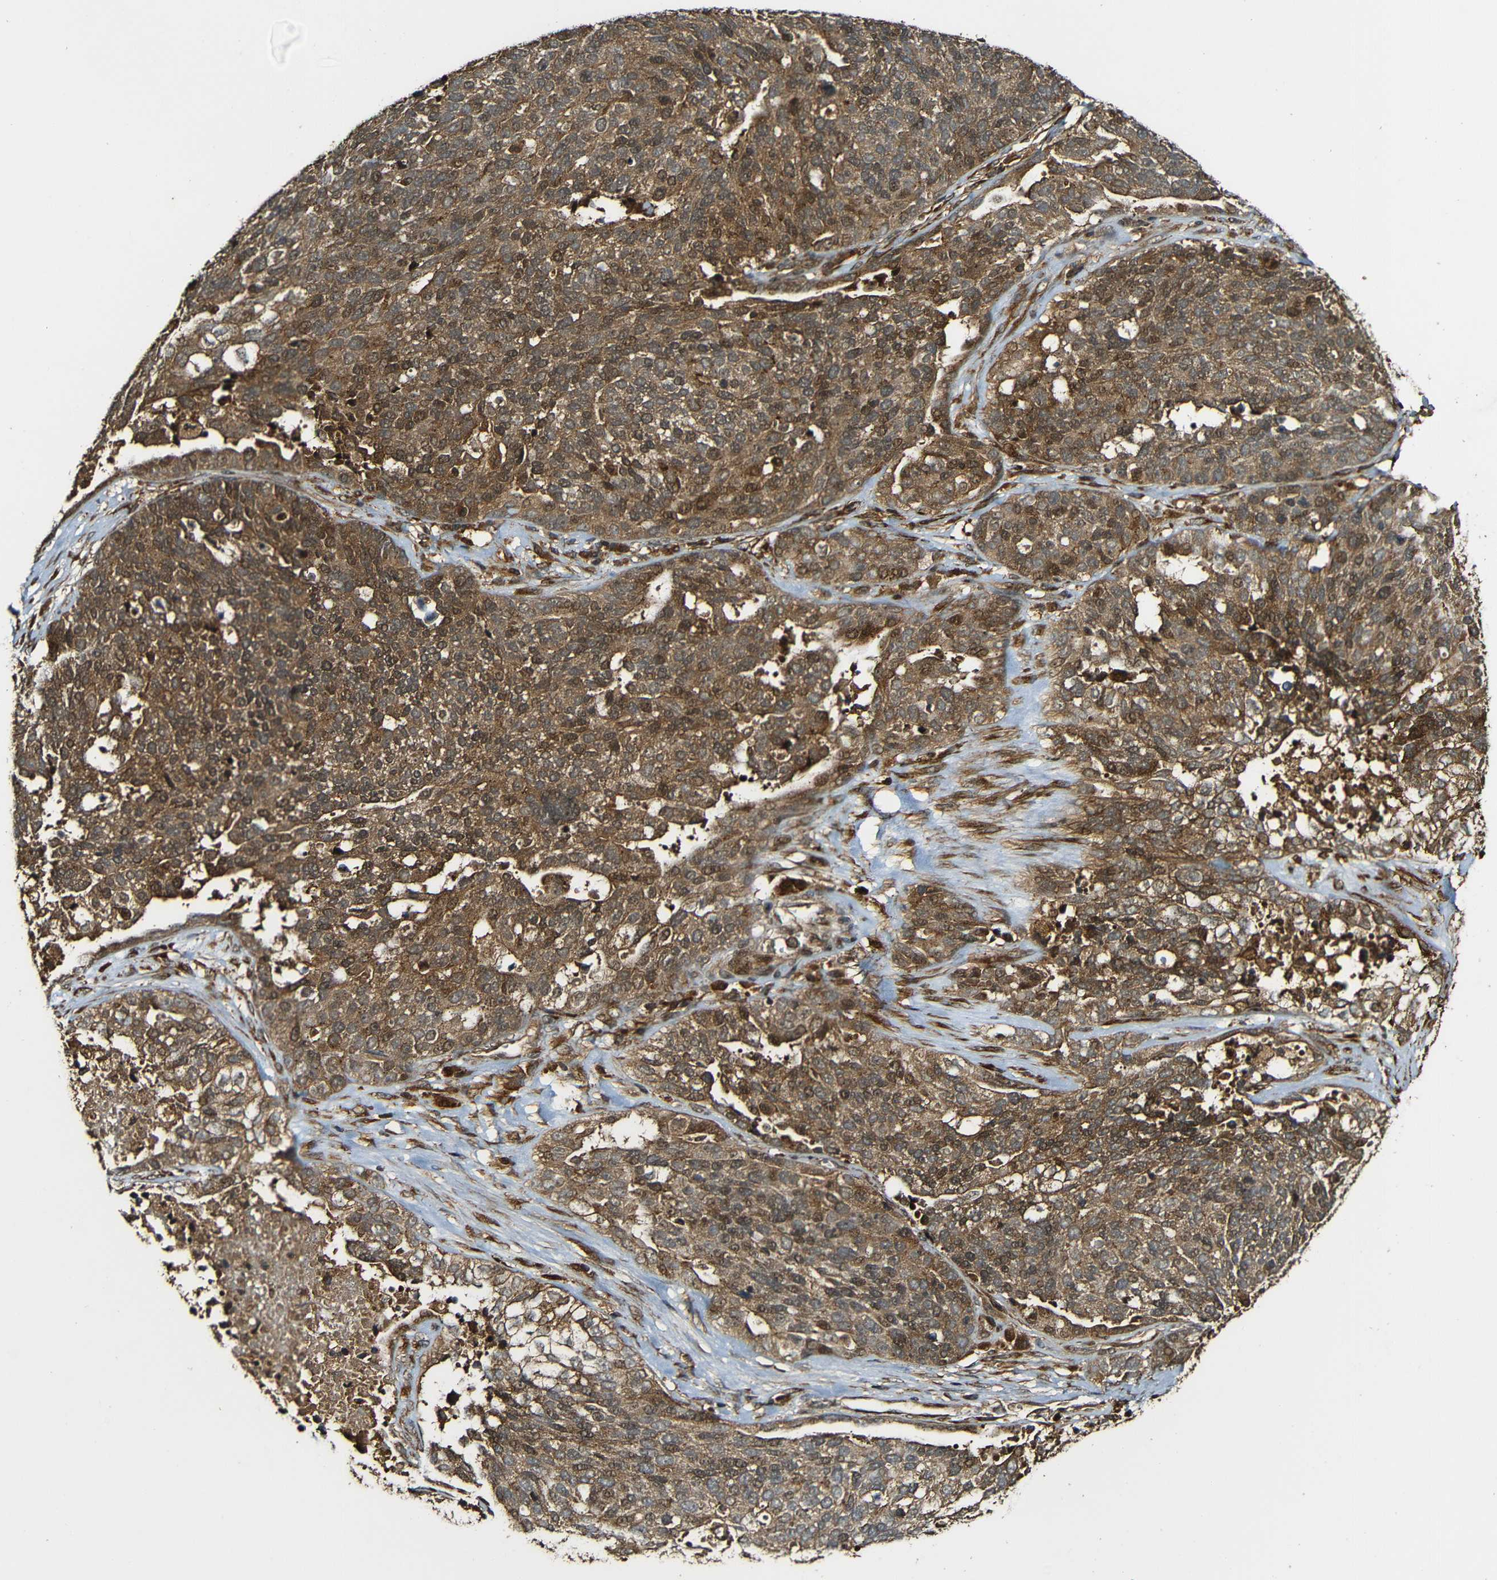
{"staining": {"intensity": "moderate", "quantity": ">75%", "location": "cytoplasmic/membranous"}, "tissue": "ovarian cancer", "cell_type": "Tumor cells", "image_type": "cancer", "snomed": [{"axis": "morphology", "description": "Cystadenocarcinoma, serous, NOS"}, {"axis": "topography", "description": "Ovary"}], "caption": "Immunohistochemical staining of human ovarian cancer (serous cystadenocarcinoma) demonstrates moderate cytoplasmic/membranous protein positivity in about >75% of tumor cells.", "gene": "CASP8", "patient": {"sex": "female", "age": 44}}